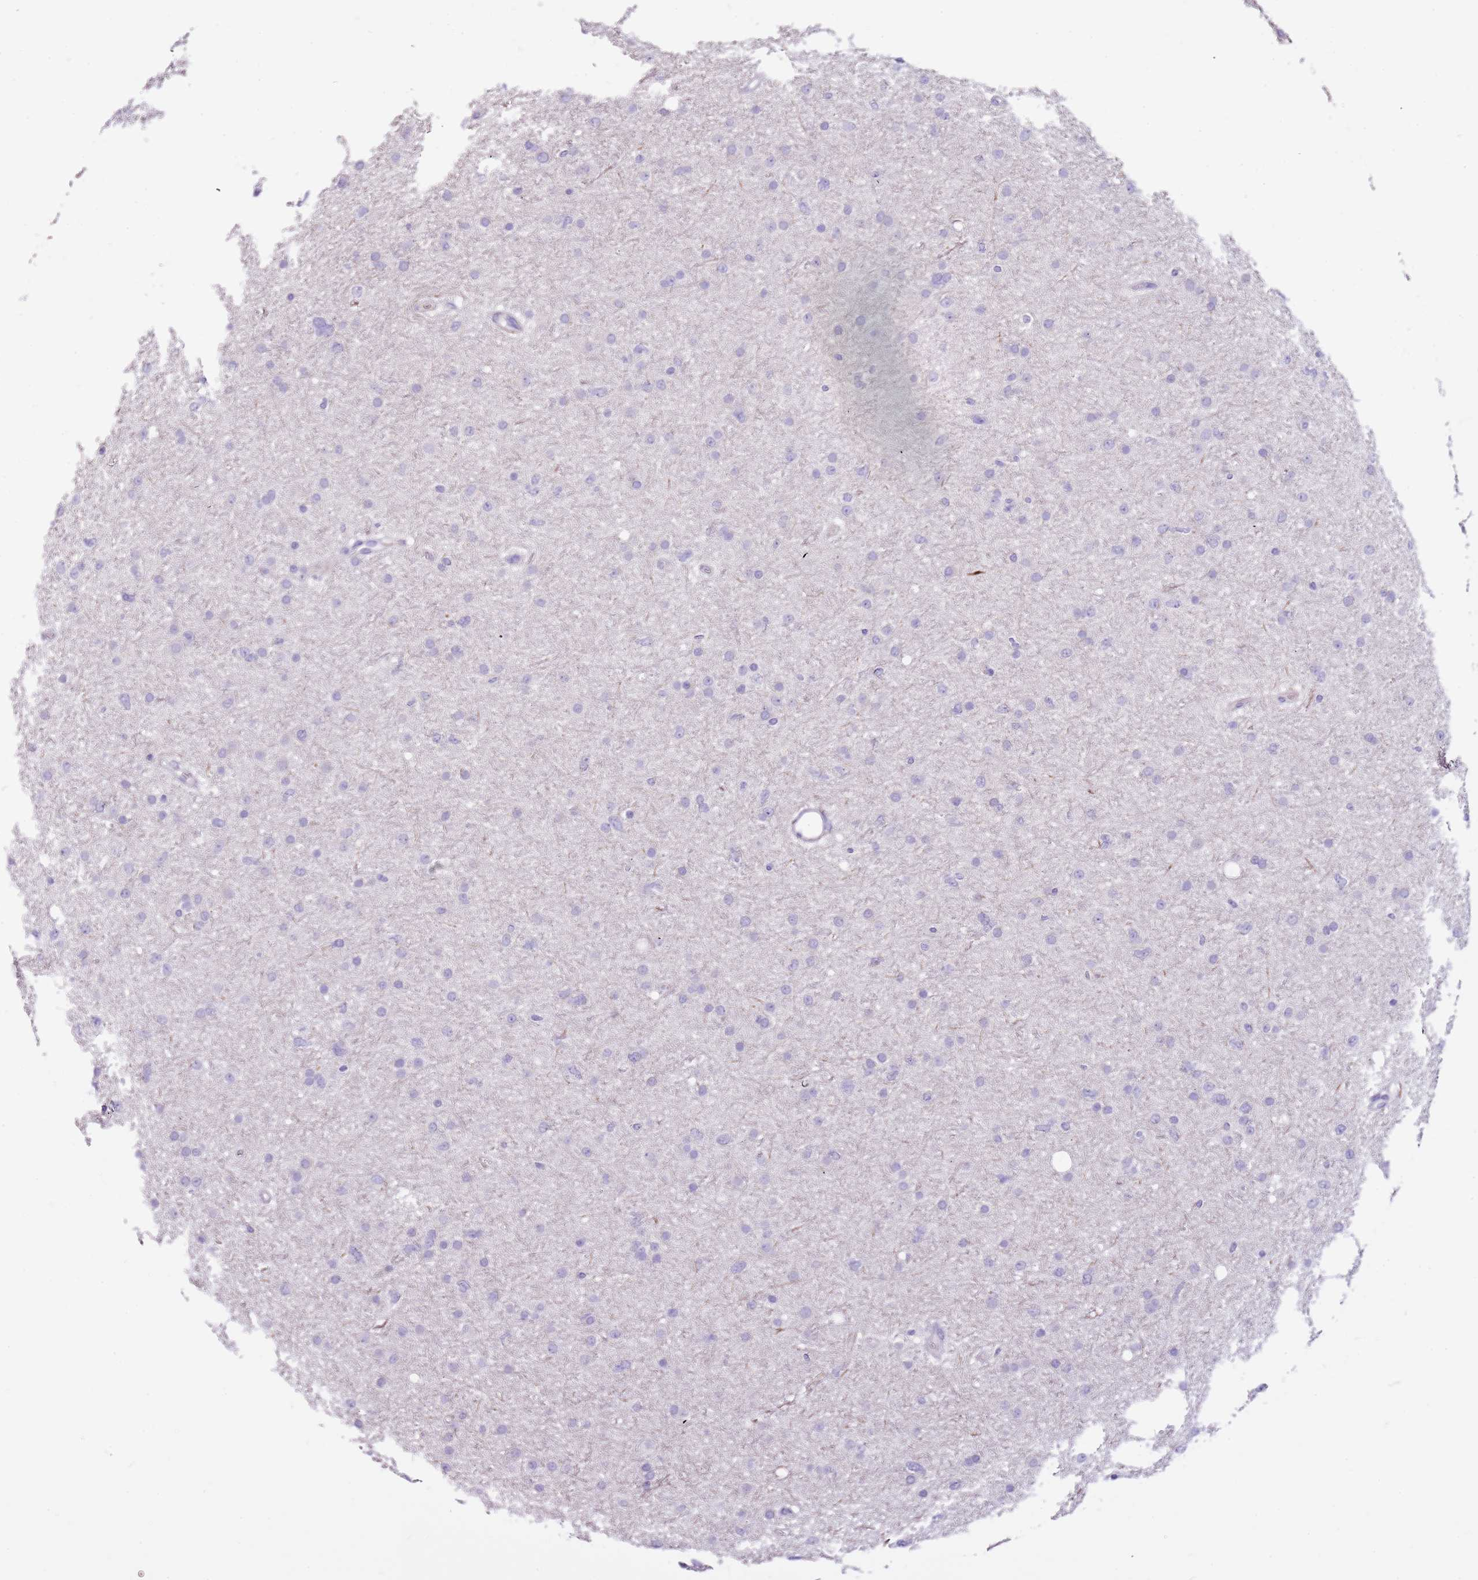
{"staining": {"intensity": "negative", "quantity": "none", "location": "none"}, "tissue": "glioma", "cell_type": "Tumor cells", "image_type": "cancer", "snomed": [{"axis": "morphology", "description": "Glioma, malignant, Low grade"}, {"axis": "topography", "description": "Cerebral cortex"}], "caption": "A high-resolution photomicrograph shows immunohistochemistry (IHC) staining of low-grade glioma (malignant), which demonstrates no significant positivity in tumor cells.", "gene": "NKX2-3", "patient": {"sex": "female", "age": 39}}